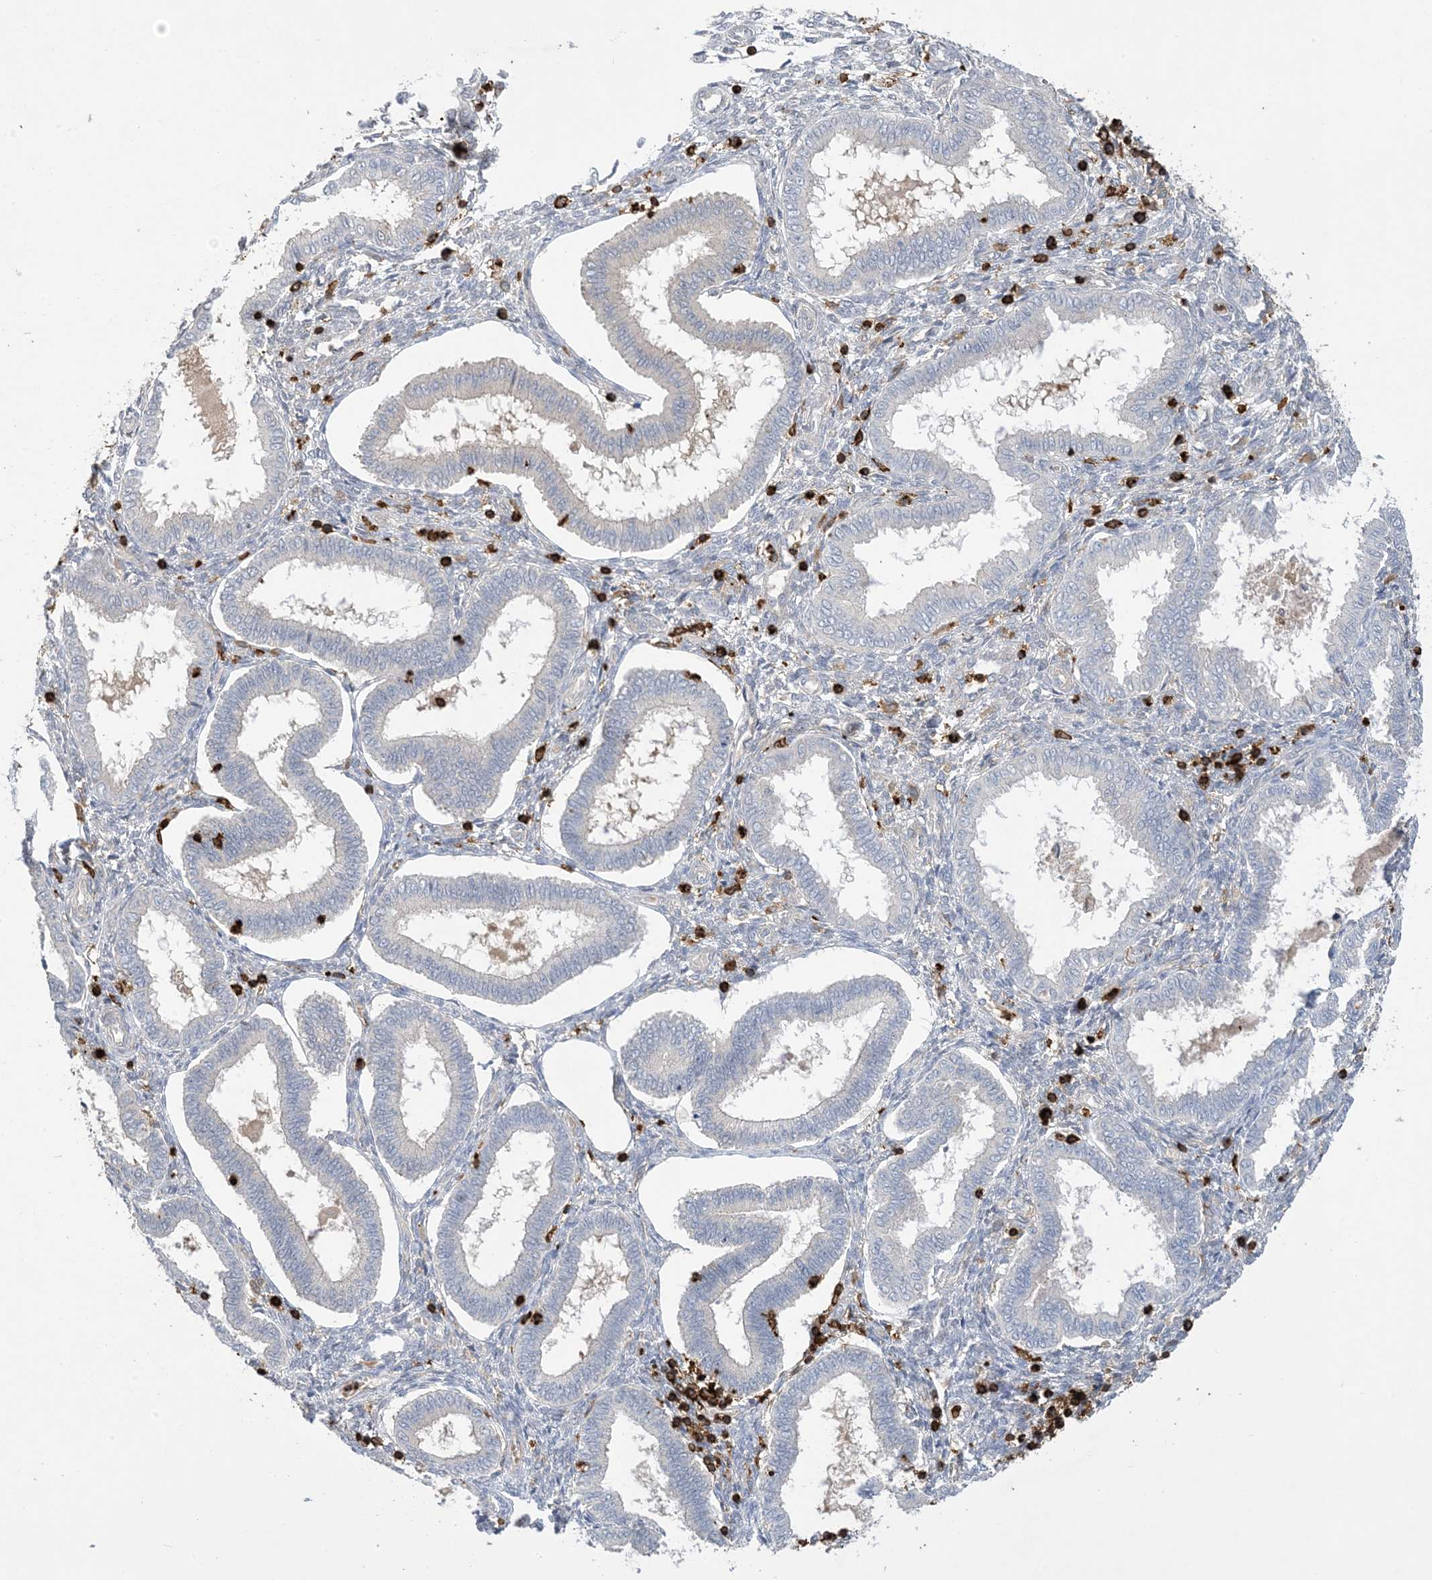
{"staining": {"intensity": "negative", "quantity": "none", "location": "none"}, "tissue": "endometrium", "cell_type": "Cells in endometrial stroma", "image_type": "normal", "snomed": [{"axis": "morphology", "description": "Normal tissue, NOS"}, {"axis": "topography", "description": "Endometrium"}], "caption": "Immunohistochemistry (IHC) of benign endometrium exhibits no staining in cells in endometrial stroma. Brightfield microscopy of immunohistochemistry (IHC) stained with DAB (brown) and hematoxylin (blue), captured at high magnification.", "gene": "AK9", "patient": {"sex": "female", "age": 24}}